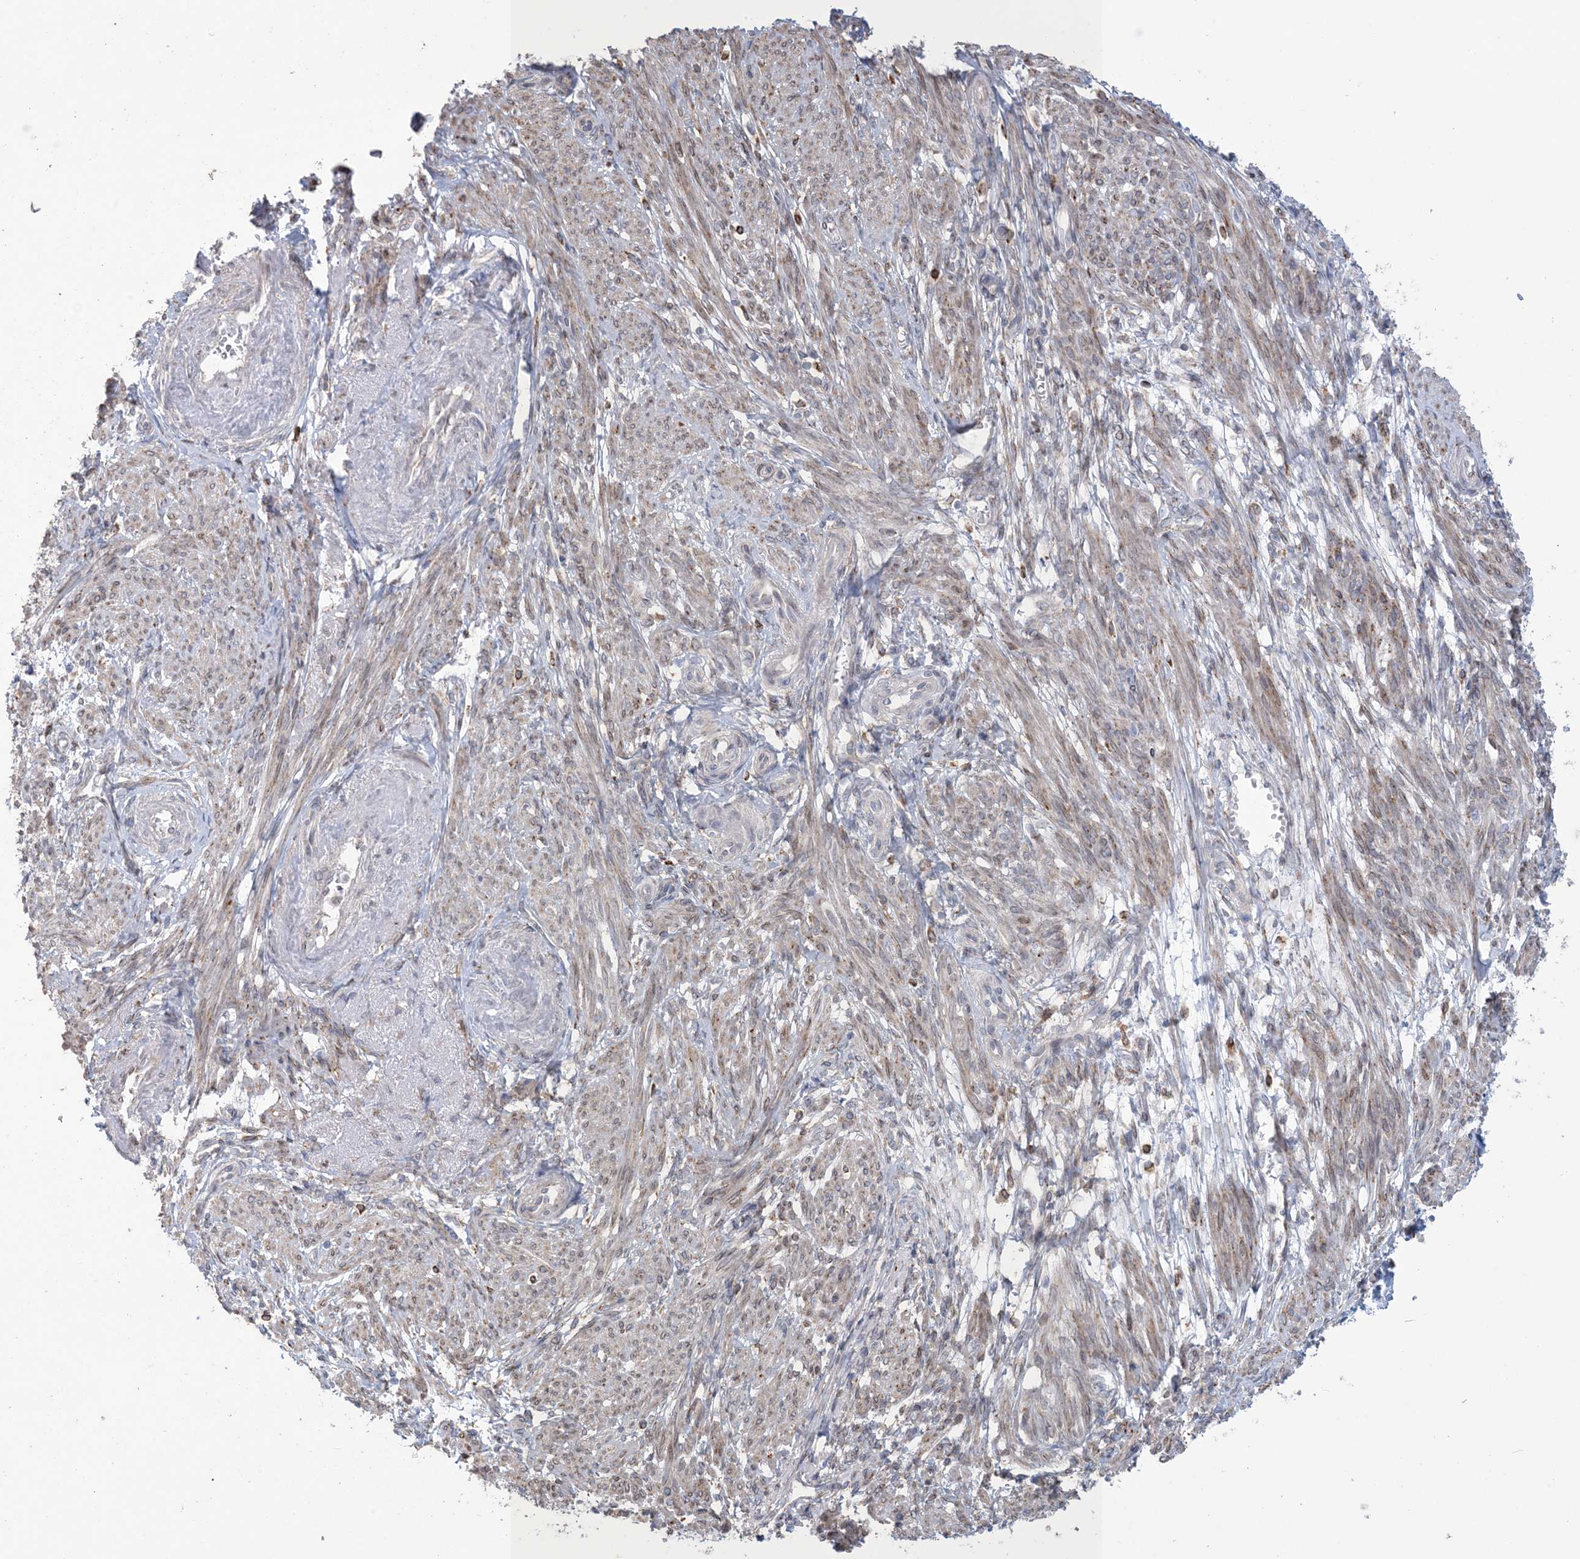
{"staining": {"intensity": "weak", "quantity": ">75%", "location": "cytoplasmic/membranous"}, "tissue": "smooth muscle", "cell_type": "Smooth muscle cells", "image_type": "normal", "snomed": [{"axis": "morphology", "description": "Normal tissue, NOS"}, {"axis": "topography", "description": "Smooth muscle"}], "caption": "Smooth muscle cells demonstrate weak cytoplasmic/membranous staining in approximately >75% of cells in unremarkable smooth muscle. (Stains: DAB (3,3'-diaminobenzidine) in brown, nuclei in blue, Microscopy: brightfield microscopy at high magnification).", "gene": "SHANK1", "patient": {"sex": "female", "age": 39}}